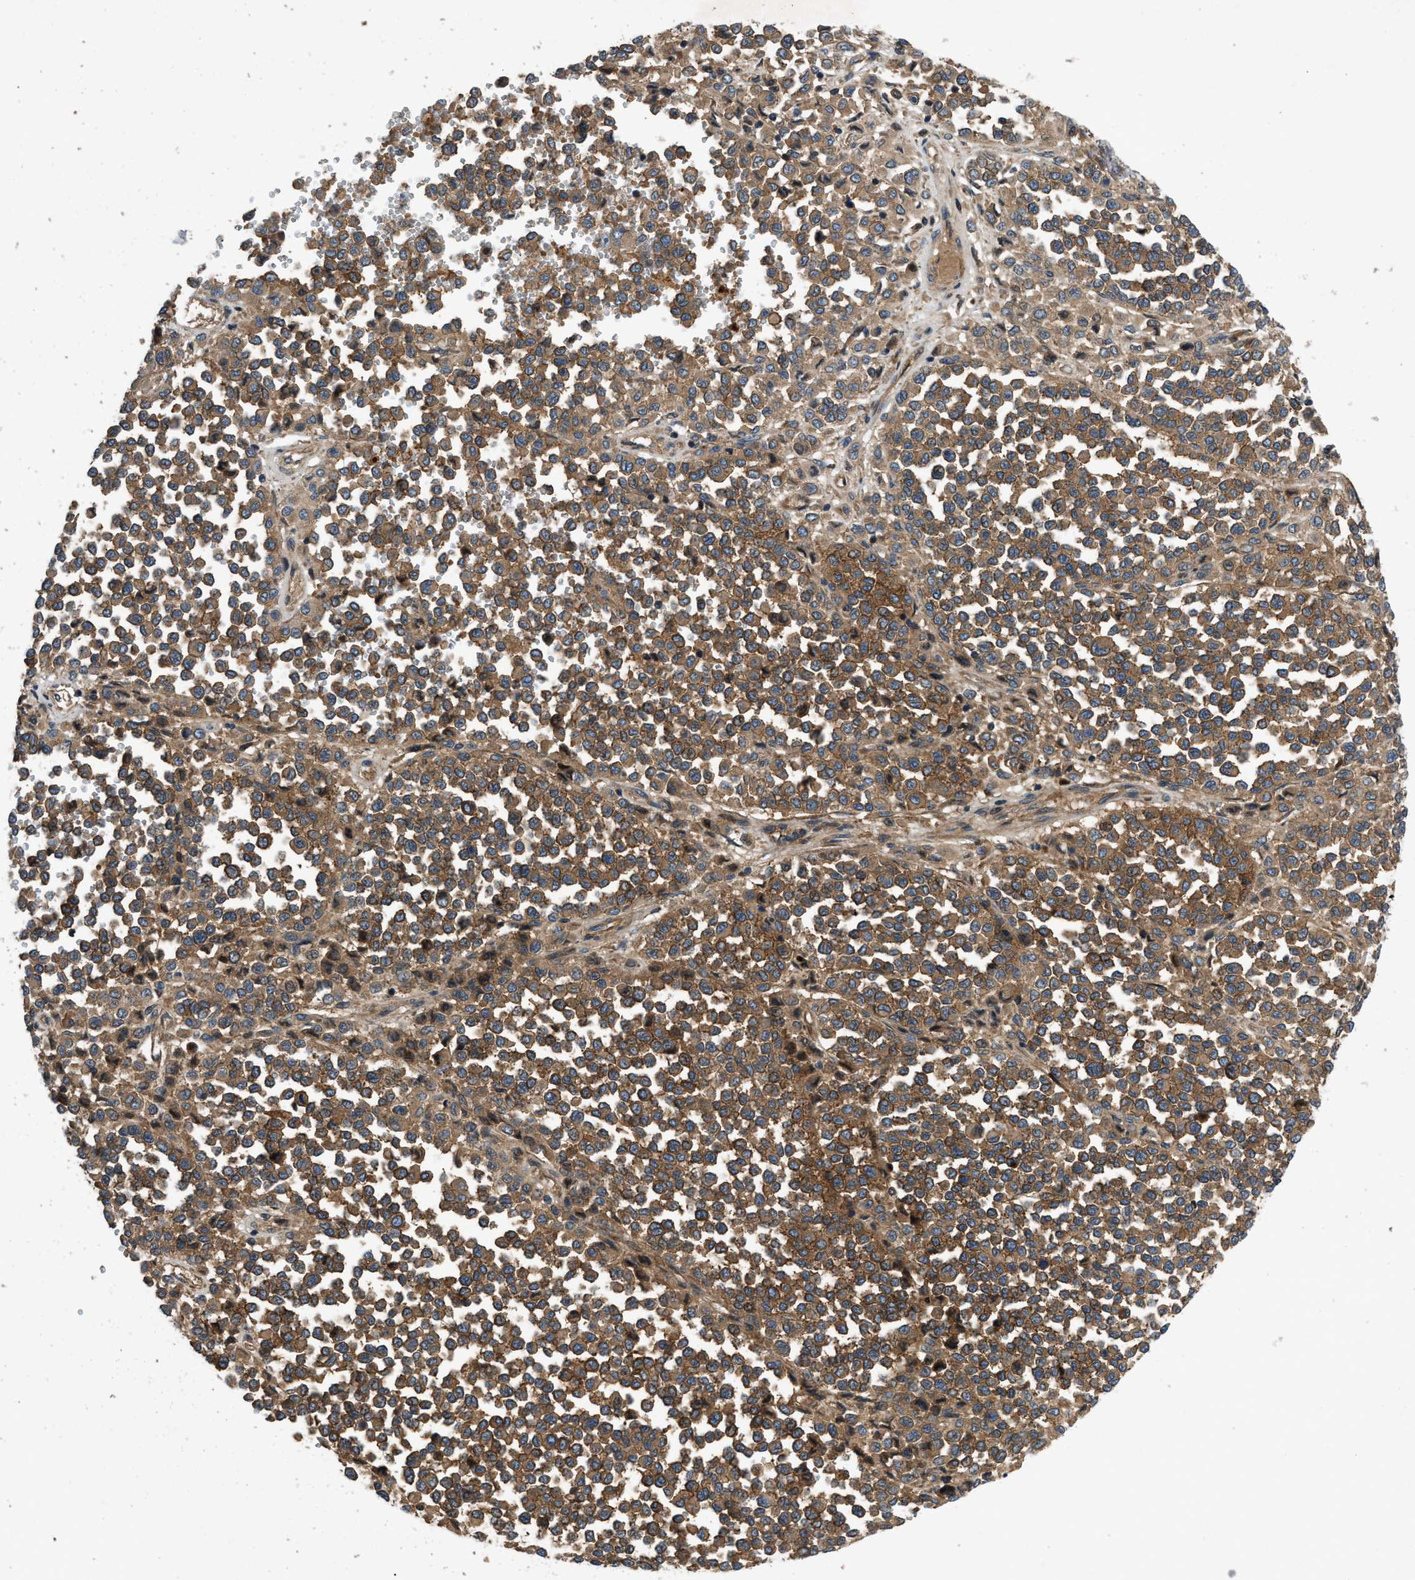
{"staining": {"intensity": "moderate", "quantity": ">75%", "location": "cytoplasmic/membranous"}, "tissue": "melanoma", "cell_type": "Tumor cells", "image_type": "cancer", "snomed": [{"axis": "morphology", "description": "Malignant melanoma, Metastatic site"}, {"axis": "topography", "description": "Pancreas"}], "caption": "Moderate cytoplasmic/membranous expression is present in about >75% of tumor cells in malignant melanoma (metastatic site).", "gene": "CNNM3", "patient": {"sex": "female", "age": 30}}